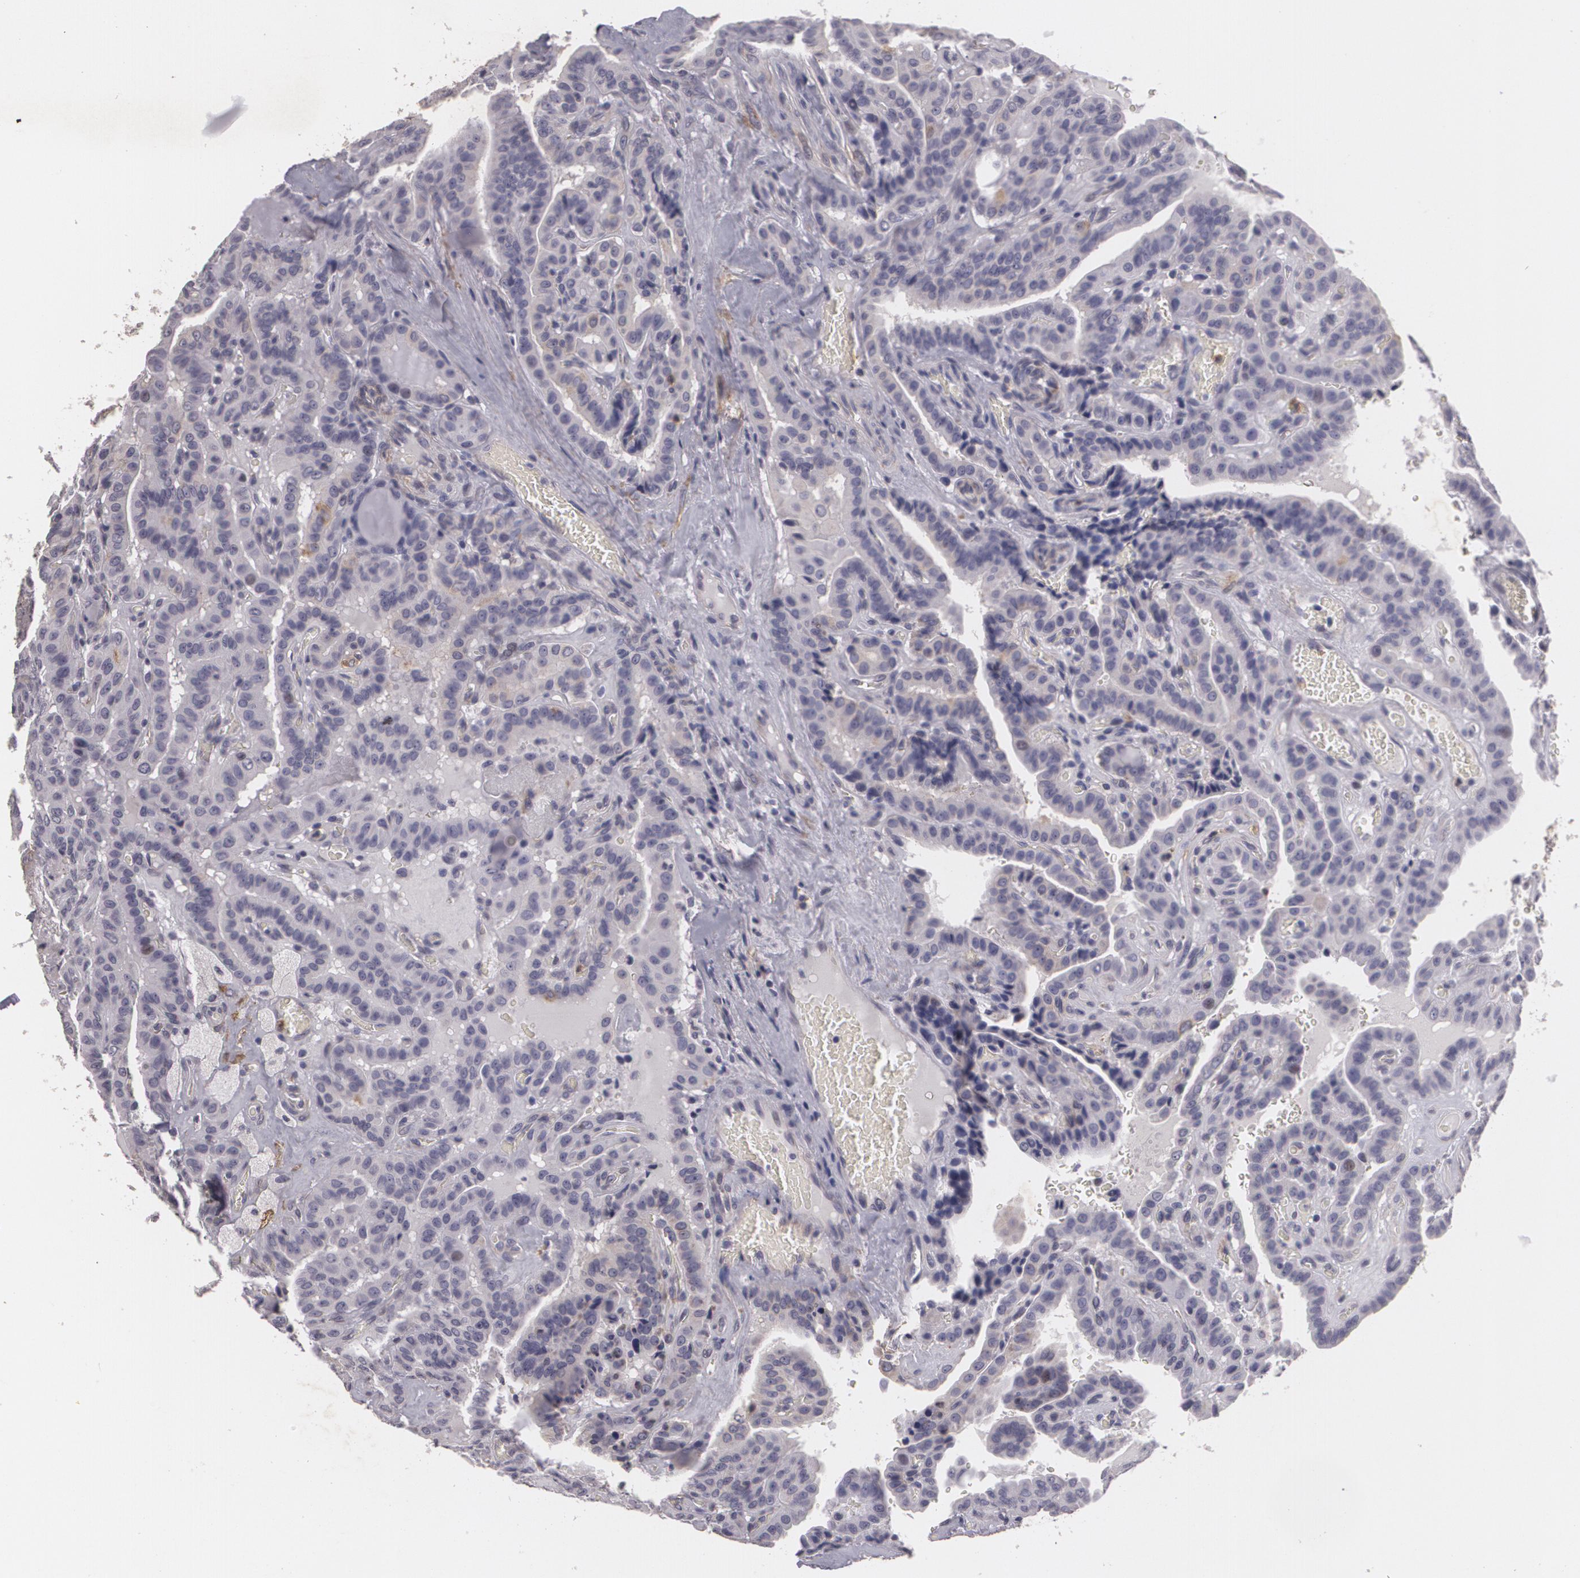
{"staining": {"intensity": "negative", "quantity": "none", "location": "none"}, "tissue": "thyroid cancer", "cell_type": "Tumor cells", "image_type": "cancer", "snomed": [{"axis": "morphology", "description": "Papillary adenocarcinoma, NOS"}, {"axis": "topography", "description": "Thyroid gland"}], "caption": "Immunohistochemistry photomicrograph of thyroid papillary adenocarcinoma stained for a protein (brown), which shows no staining in tumor cells.", "gene": "KCNA4", "patient": {"sex": "male", "age": 87}}